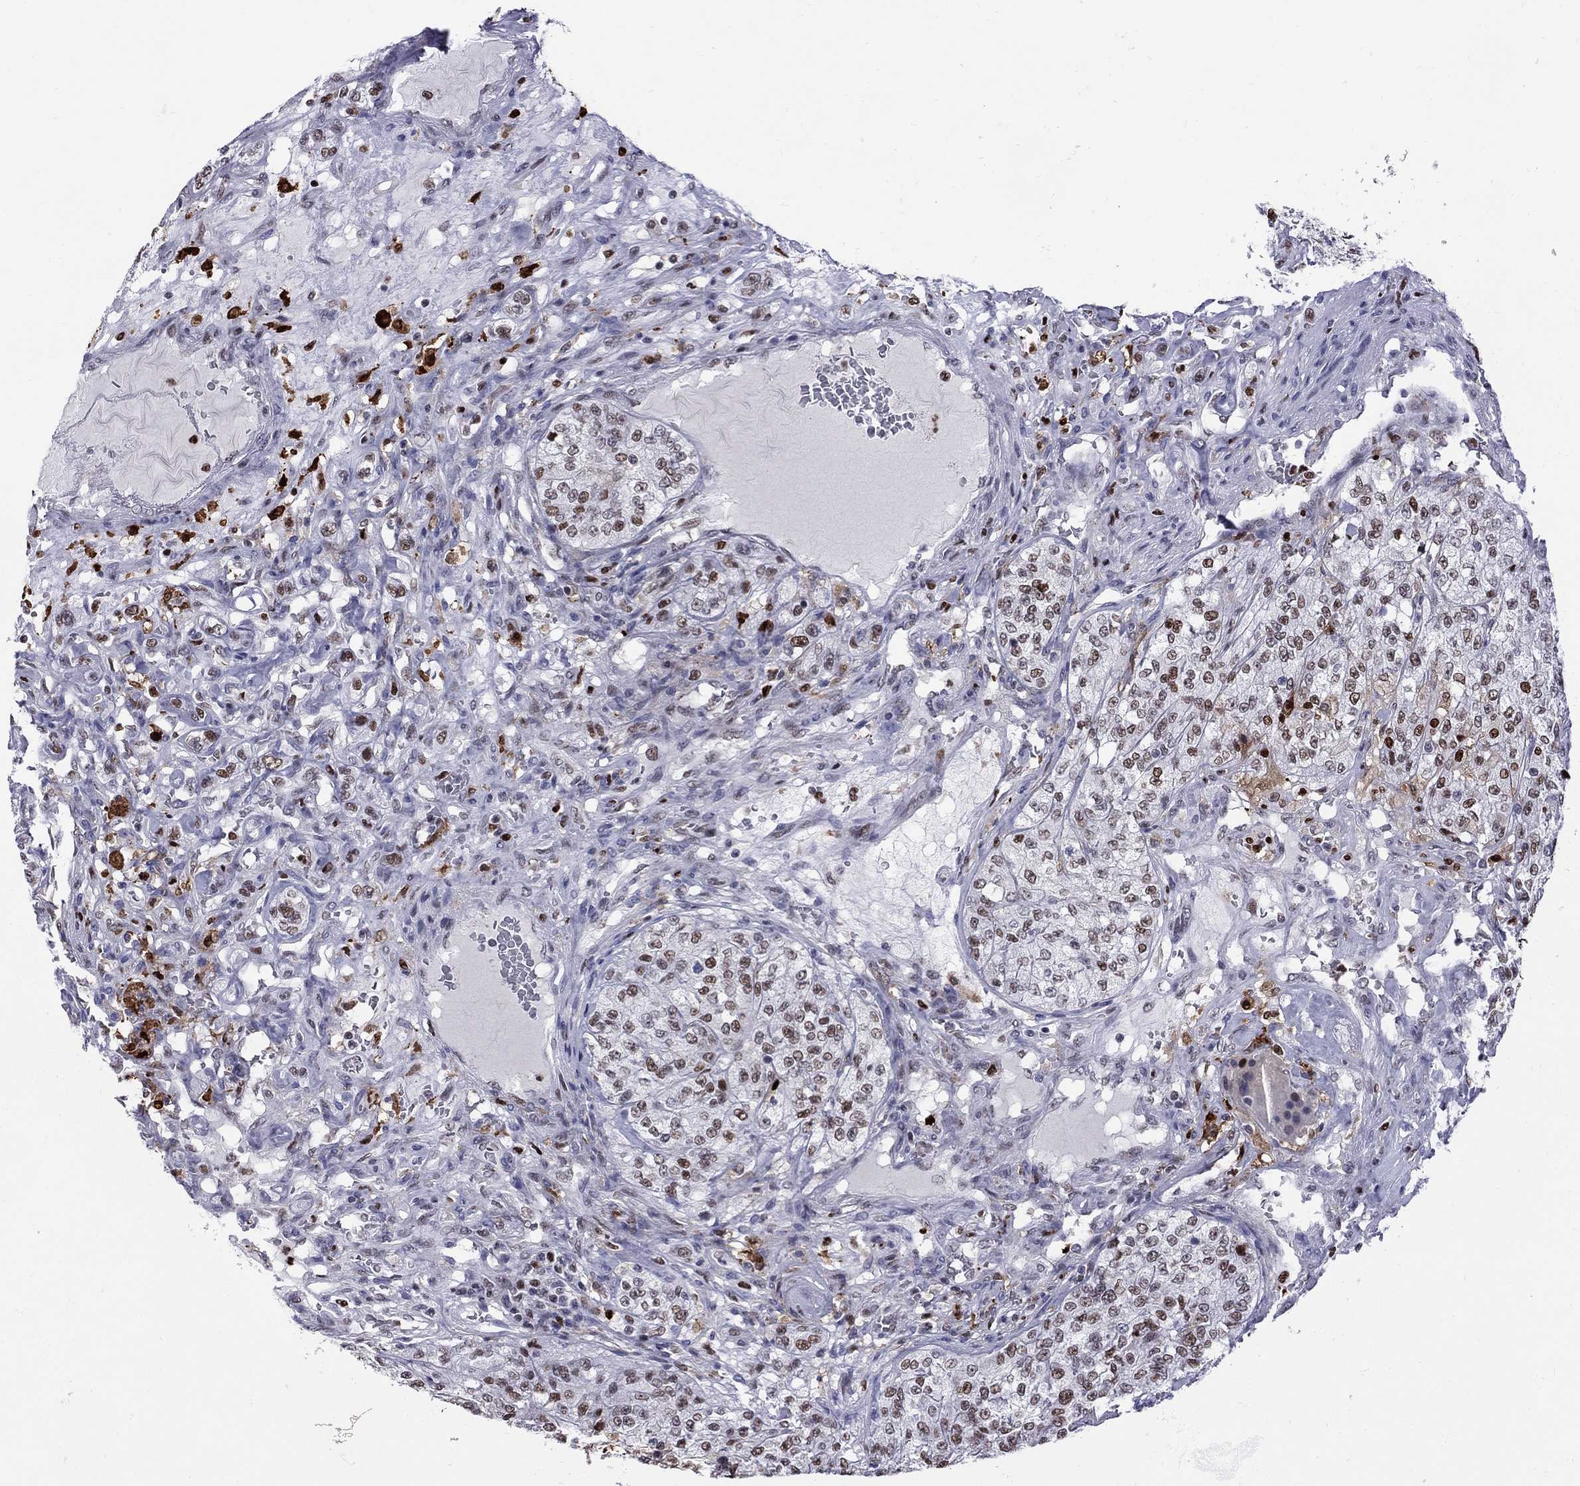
{"staining": {"intensity": "strong", "quantity": ">75%", "location": "nuclear"}, "tissue": "renal cancer", "cell_type": "Tumor cells", "image_type": "cancer", "snomed": [{"axis": "morphology", "description": "Adenocarcinoma, NOS"}, {"axis": "topography", "description": "Kidney"}], "caption": "Renal cancer stained with a protein marker demonstrates strong staining in tumor cells.", "gene": "PCGF3", "patient": {"sex": "female", "age": 63}}